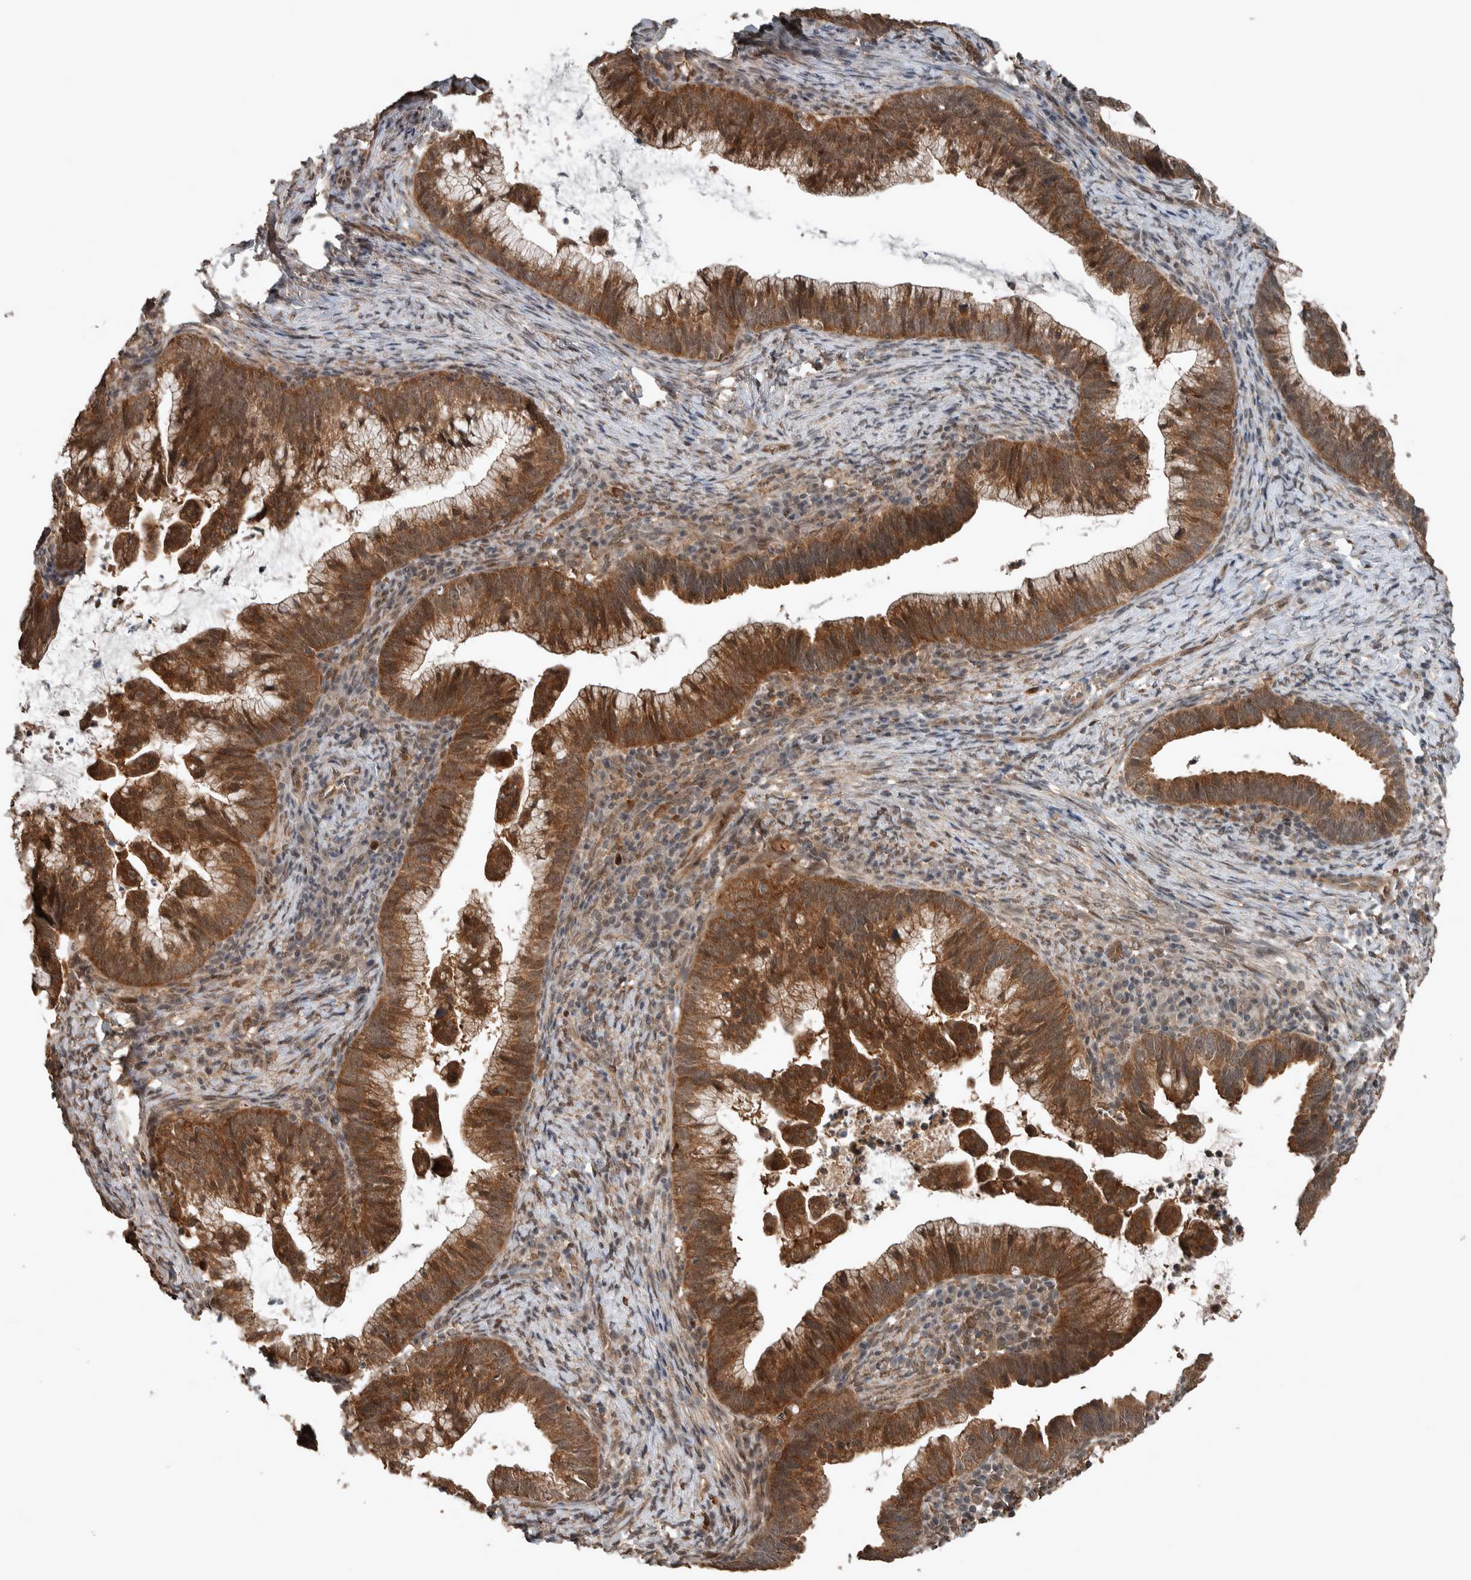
{"staining": {"intensity": "moderate", "quantity": ">75%", "location": "cytoplasmic/membranous"}, "tissue": "cervical cancer", "cell_type": "Tumor cells", "image_type": "cancer", "snomed": [{"axis": "morphology", "description": "Adenocarcinoma, NOS"}, {"axis": "topography", "description": "Cervix"}], "caption": "Moderate cytoplasmic/membranous protein staining is present in about >75% of tumor cells in cervical cancer. The staining was performed using DAB to visualize the protein expression in brown, while the nuclei were stained in blue with hematoxylin (Magnification: 20x).", "gene": "MYO1E", "patient": {"sex": "female", "age": 36}}